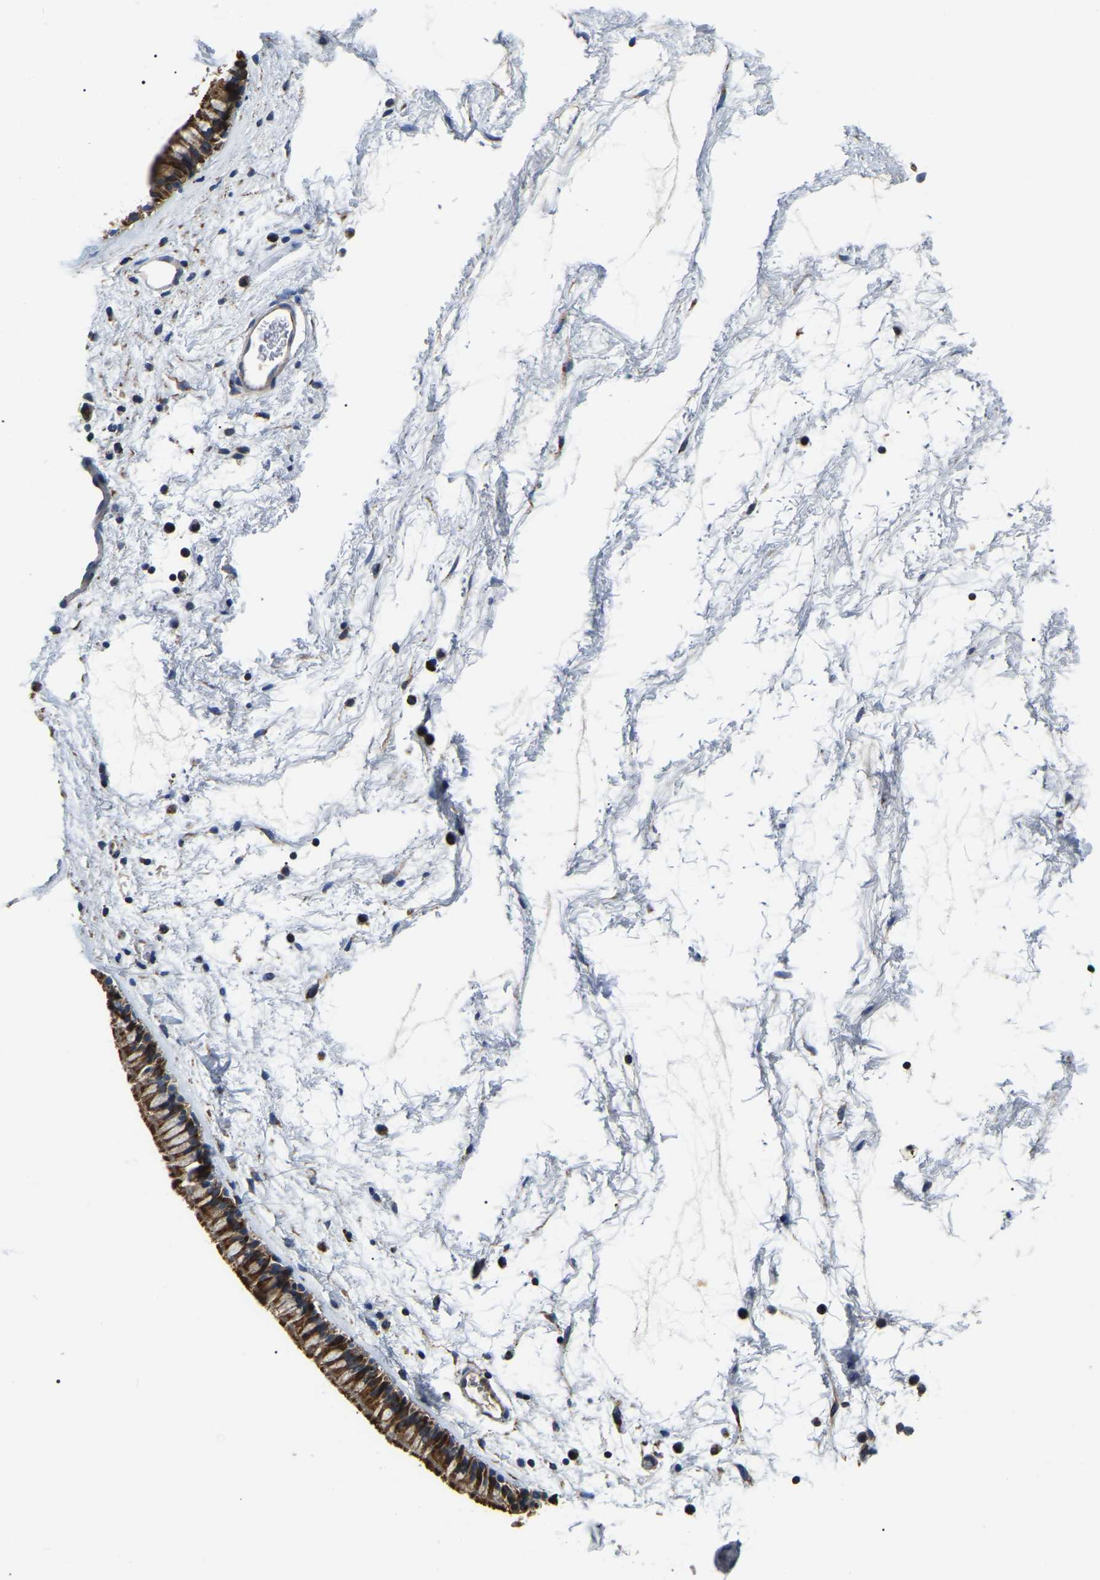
{"staining": {"intensity": "strong", "quantity": ">75%", "location": "cytoplasmic/membranous"}, "tissue": "nasopharynx", "cell_type": "Respiratory epithelial cells", "image_type": "normal", "snomed": [{"axis": "morphology", "description": "Normal tissue, NOS"}, {"axis": "morphology", "description": "Inflammation, NOS"}, {"axis": "topography", "description": "Nasopharynx"}], "caption": "Protein analysis of benign nasopharynx demonstrates strong cytoplasmic/membranous positivity in about >75% of respiratory epithelial cells. The protein is stained brown, and the nuclei are stained in blue (DAB IHC with brightfield microscopy, high magnification).", "gene": "PPM1E", "patient": {"sex": "male", "age": 48}}